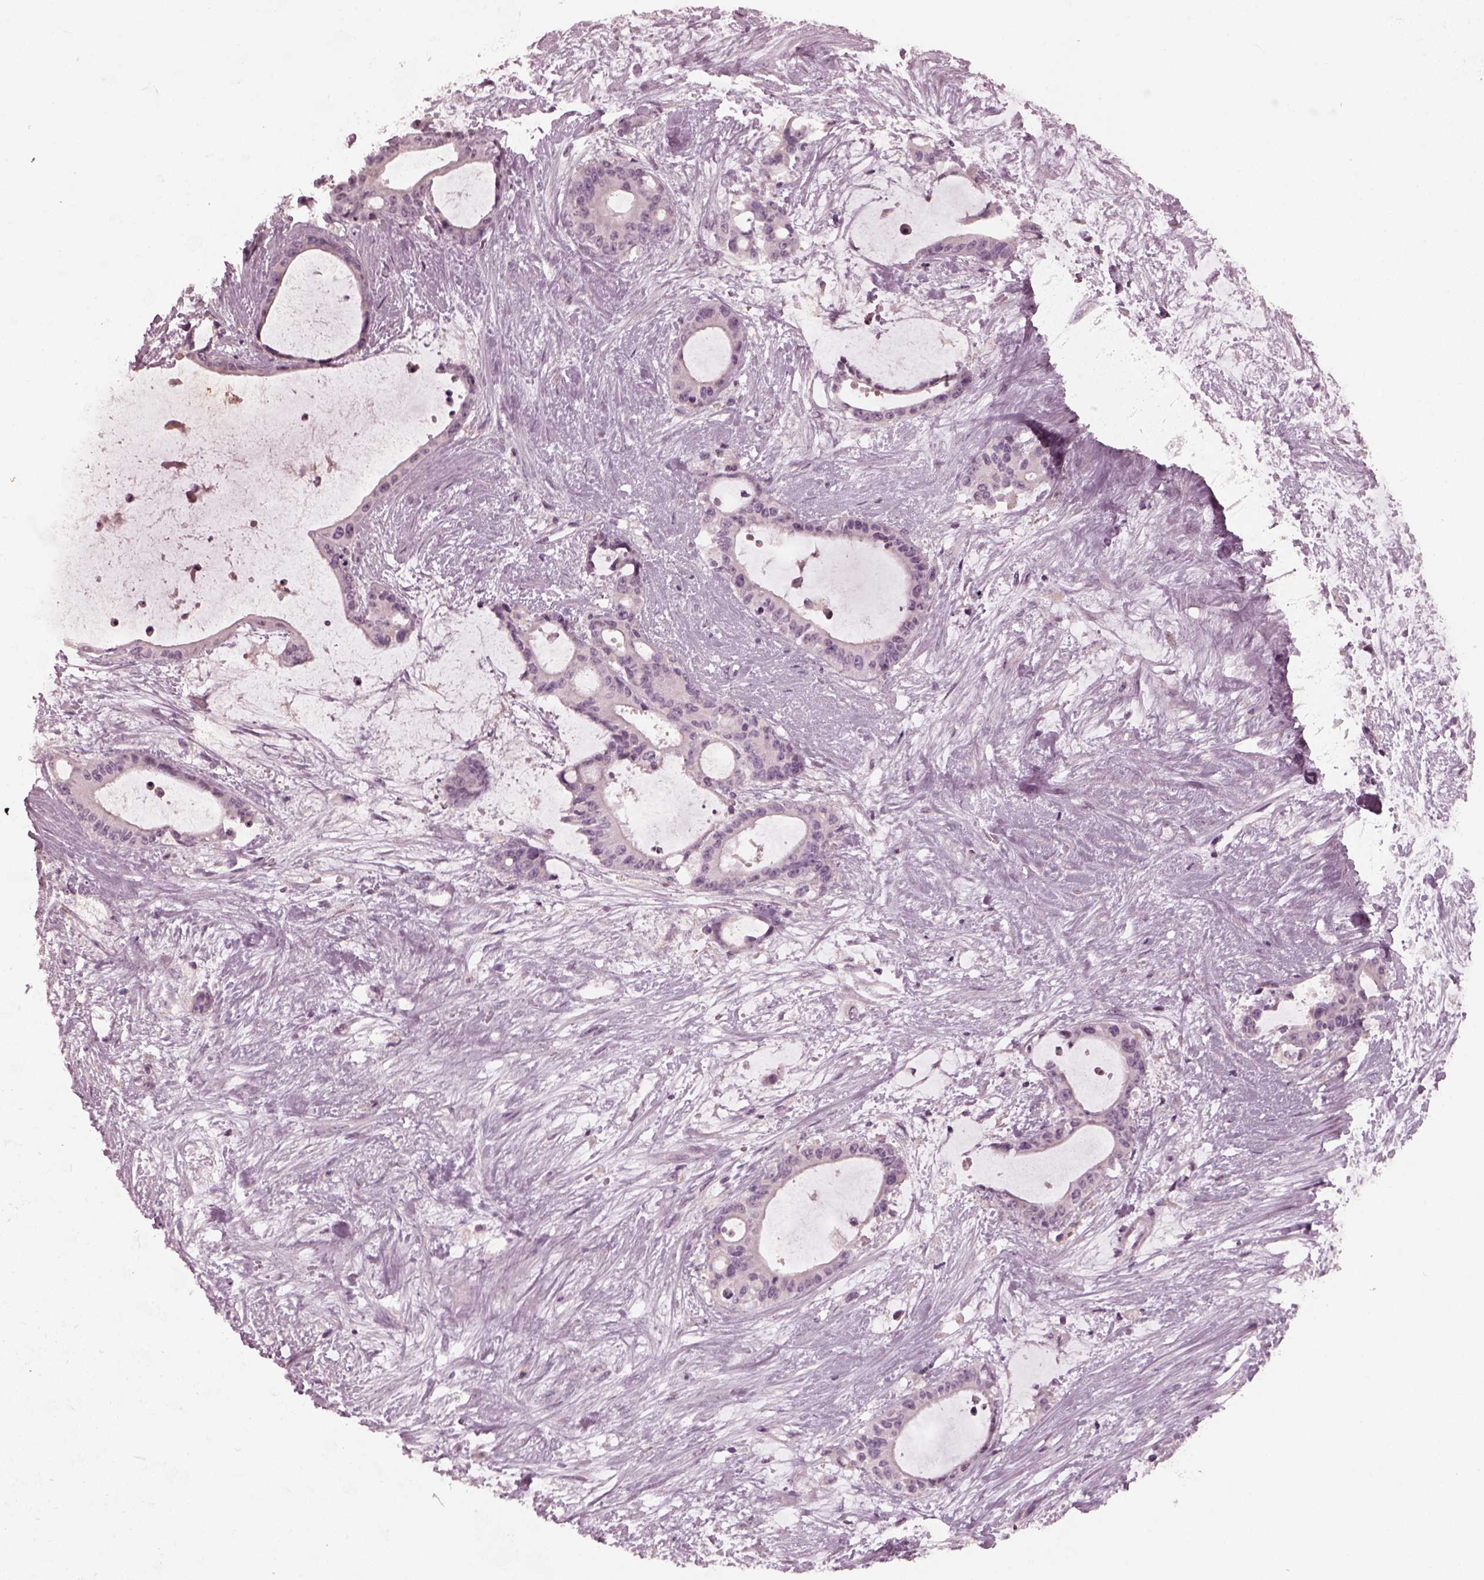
{"staining": {"intensity": "negative", "quantity": "none", "location": "none"}, "tissue": "liver cancer", "cell_type": "Tumor cells", "image_type": "cancer", "snomed": [{"axis": "morphology", "description": "Normal tissue, NOS"}, {"axis": "morphology", "description": "Cholangiocarcinoma"}, {"axis": "topography", "description": "Liver"}, {"axis": "topography", "description": "Peripheral nerve tissue"}], "caption": "Immunohistochemistry (IHC) histopathology image of cholangiocarcinoma (liver) stained for a protein (brown), which demonstrates no positivity in tumor cells. The staining was performed using DAB to visualize the protein expression in brown, while the nuclei were stained in blue with hematoxylin (Magnification: 20x).", "gene": "RCVRN", "patient": {"sex": "female", "age": 73}}